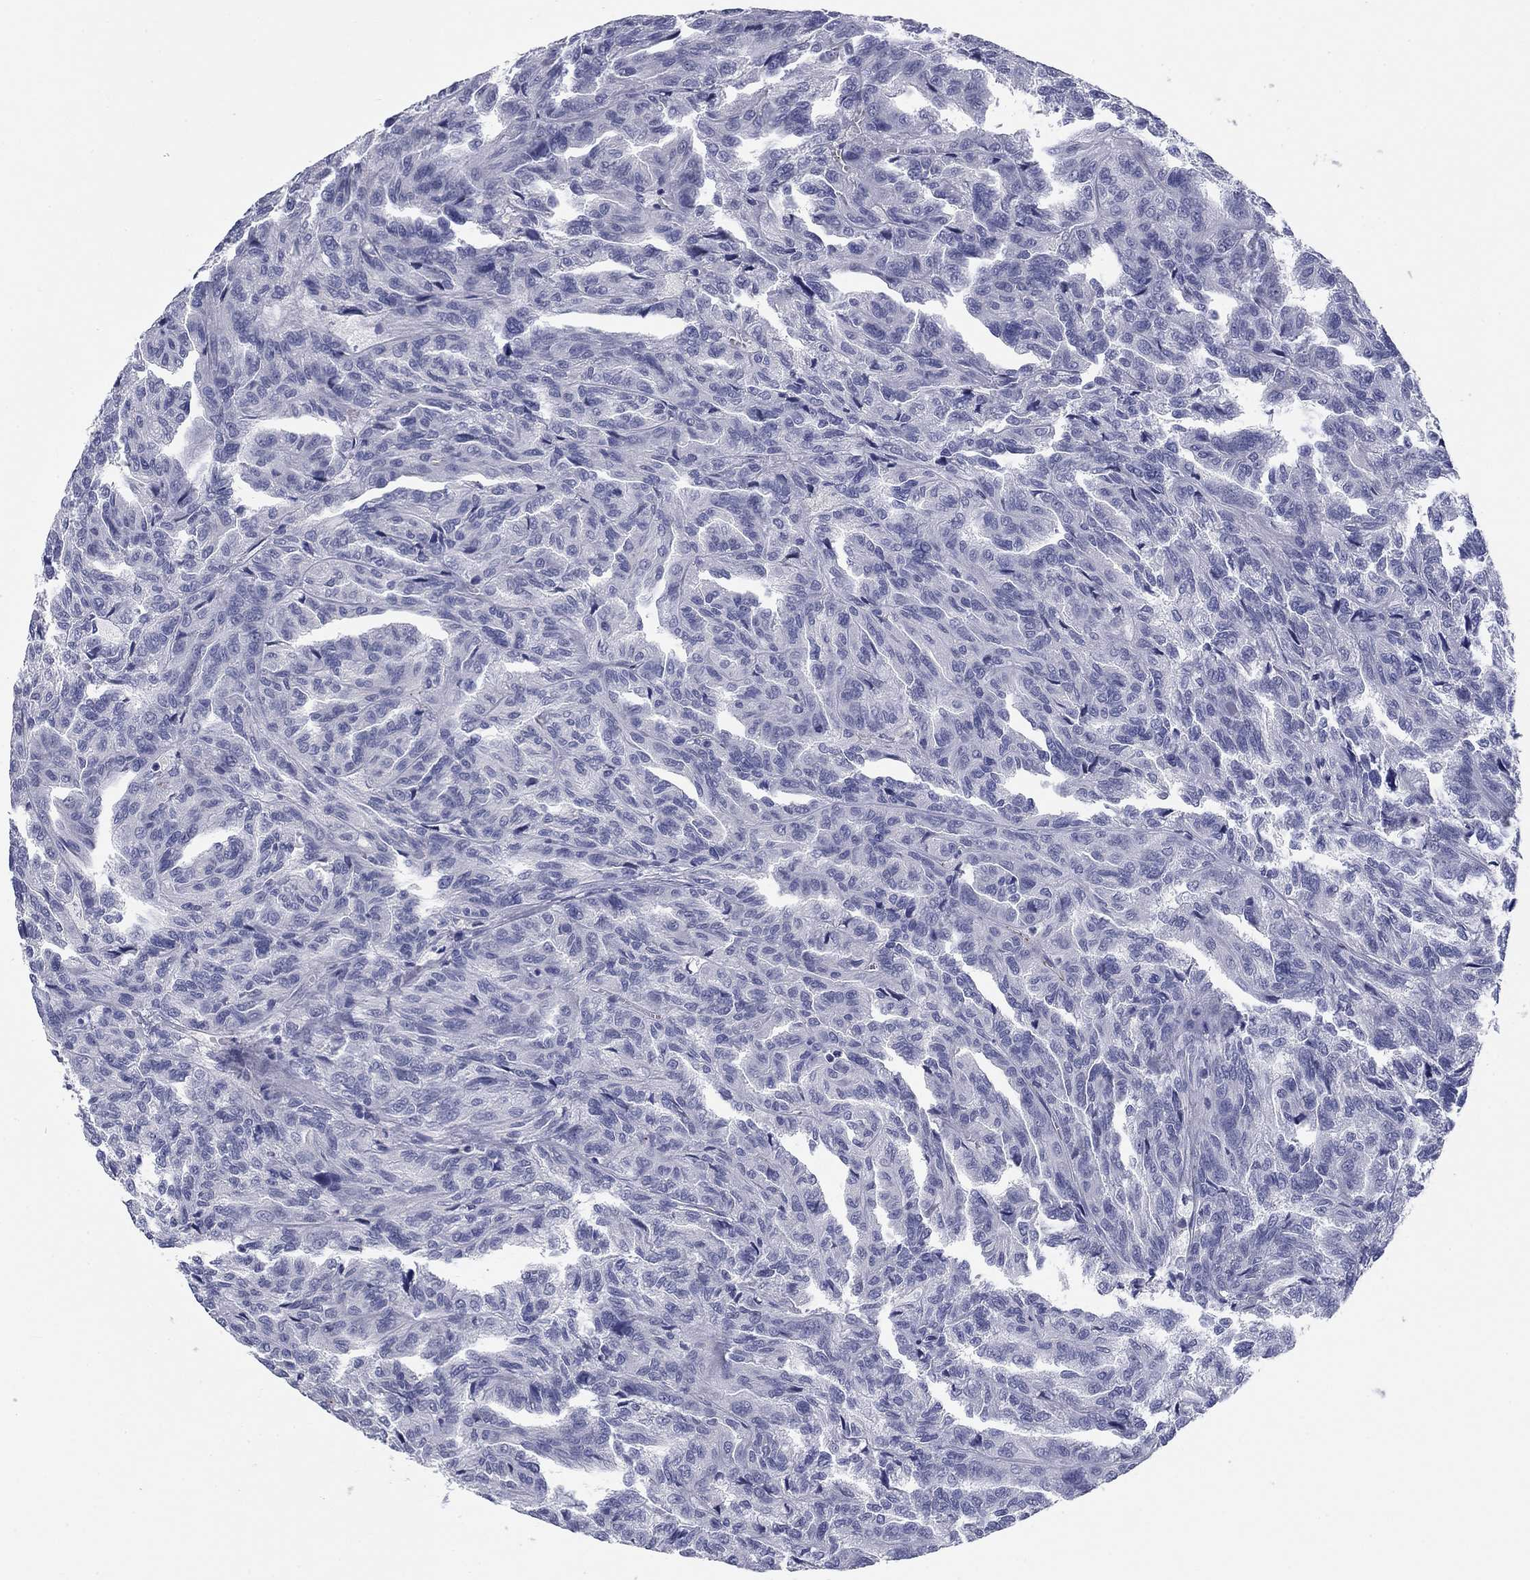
{"staining": {"intensity": "negative", "quantity": "none", "location": "none"}, "tissue": "renal cancer", "cell_type": "Tumor cells", "image_type": "cancer", "snomed": [{"axis": "morphology", "description": "Adenocarcinoma, NOS"}, {"axis": "topography", "description": "Kidney"}], "caption": "Immunohistochemistry (IHC) of renal cancer displays no staining in tumor cells.", "gene": "KCNH1", "patient": {"sex": "male", "age": 79}}